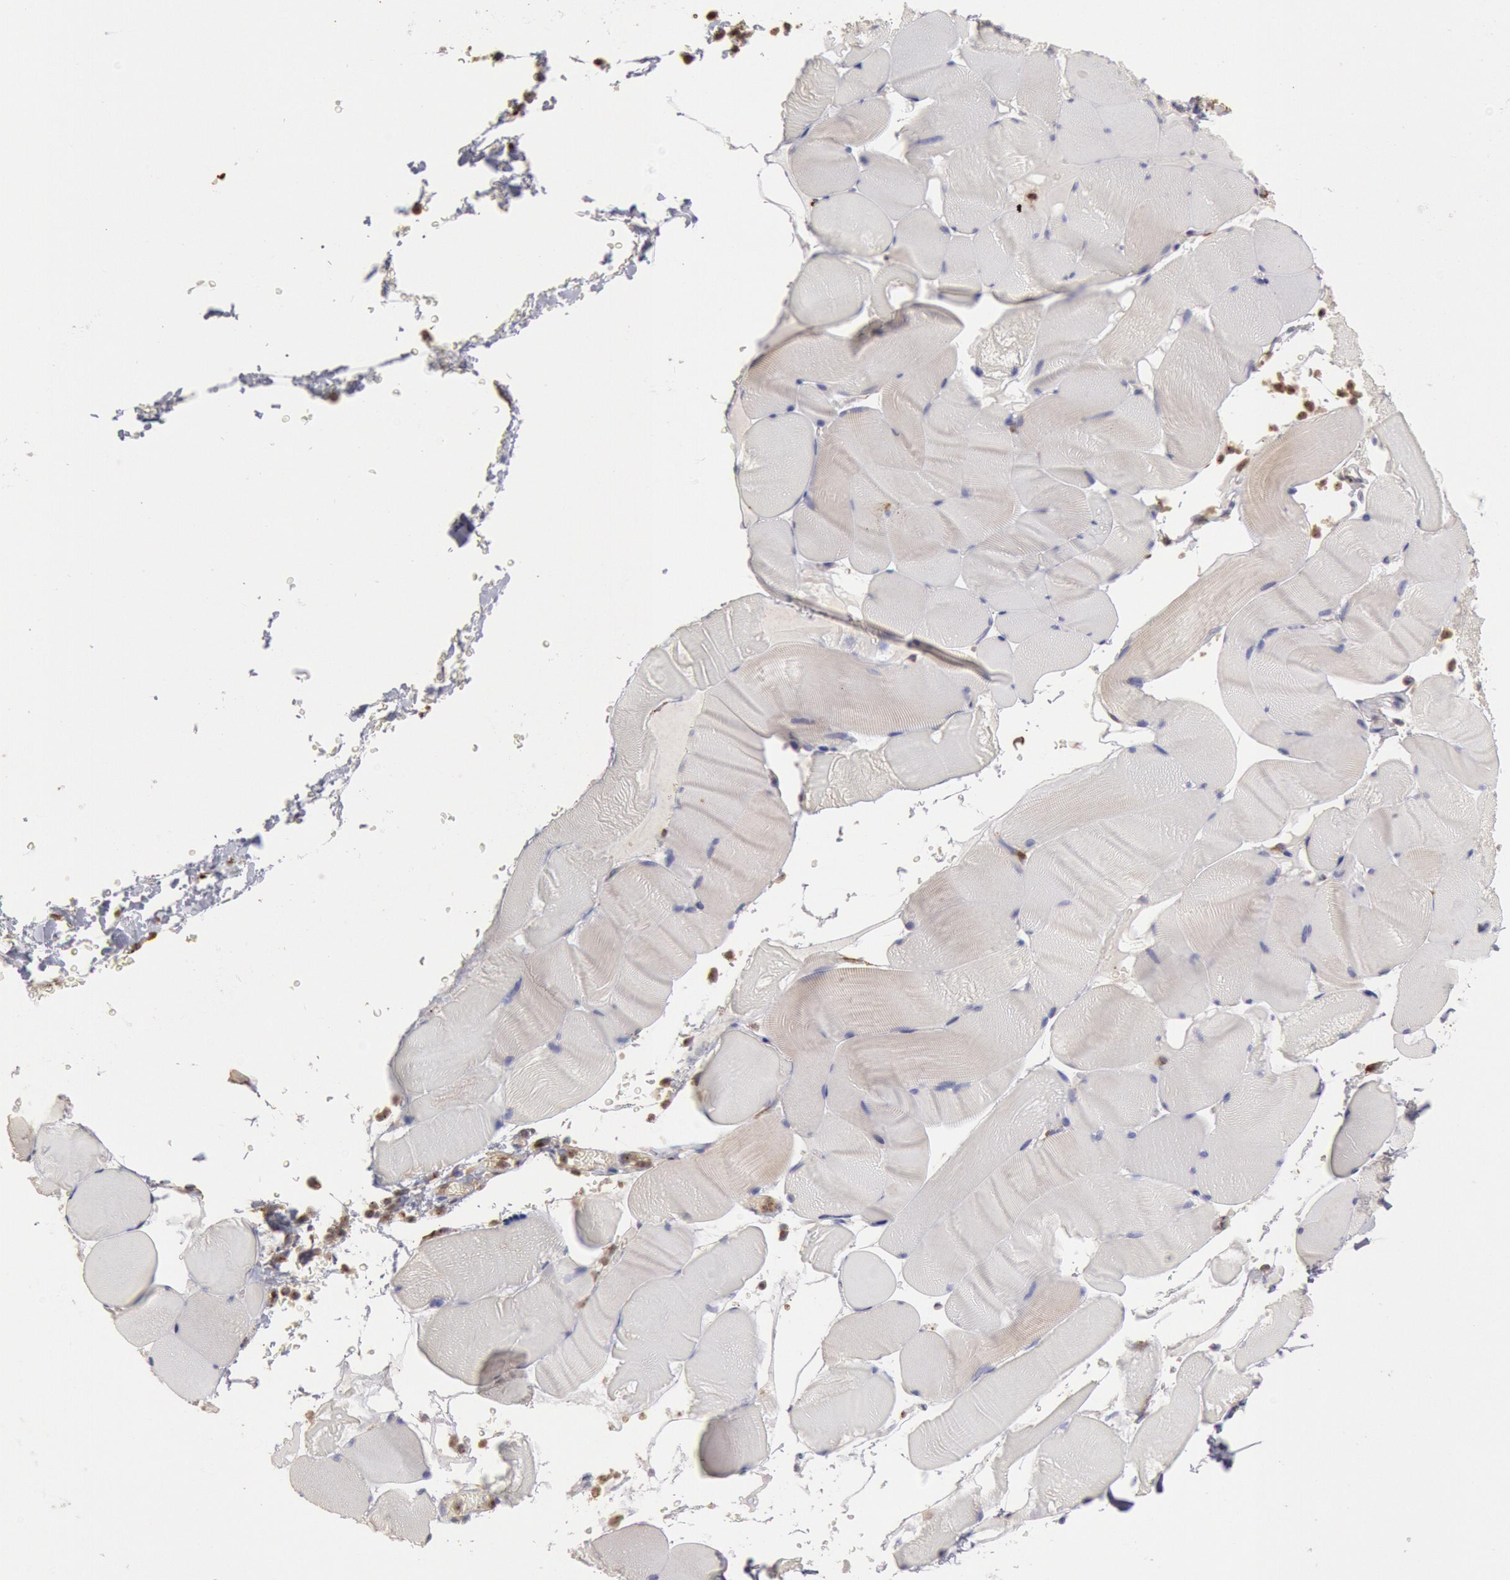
{"staining": {"intensity": "negative", "quantity": "none", "location": "none"}, "tissue": "skeletal muscle", "cell_type": "Myocytes", "image_type": "normal", "snomed": [{"axis": "morphology", "description": "Normal tissue, NOS"}, {"axis": "topography", "description": "Skeletal muscle"}], "caption": "This is an immunohistochemistry photomicrograph of unremarkable skeletal muscle. There is no staining in myocytes.", "gene": "ERP44", "patient": {"sex": "male", "age": 62}}